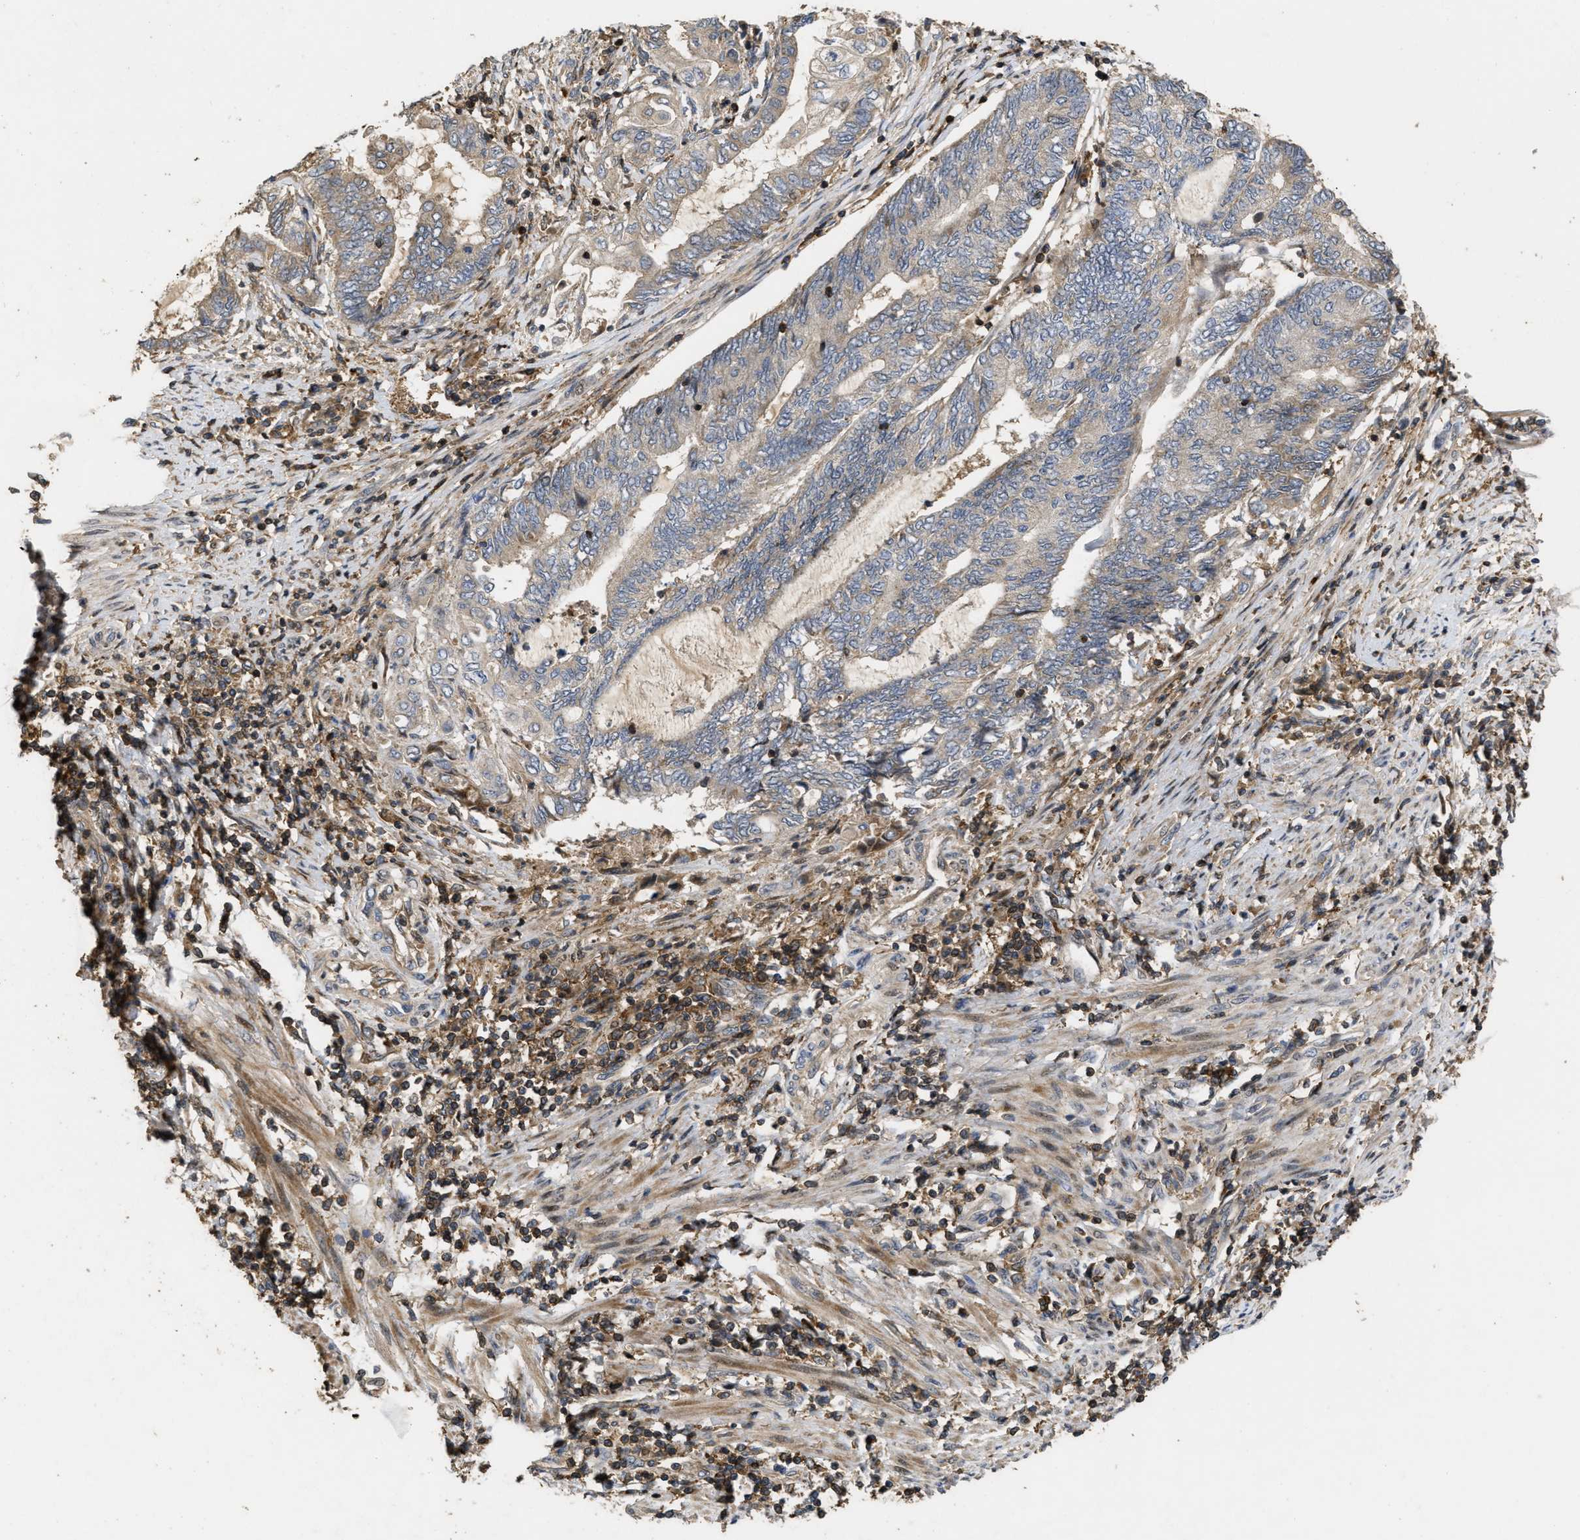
{"staining": {"intensity": "weak", "quantity": "<25%", "location": "cytoplasmic/membranous"}, "tissue": "endometrial cancer", "cell_type": "Tumor cells", "image_type": "cancer", "snomed": [{"axis": "morphology", "description": "Adenocarcinoma, NOS"}, {"axis": "topography", "description": "Uterus"}, {"axis": "topography", "description": "Endometrium"}], "caption": "Tumor cells show no significant protein expression in endometrial cancer (adenocarcinoma).", "gene": "CBR3", "patient": {"sex": "female", "age": 70}}